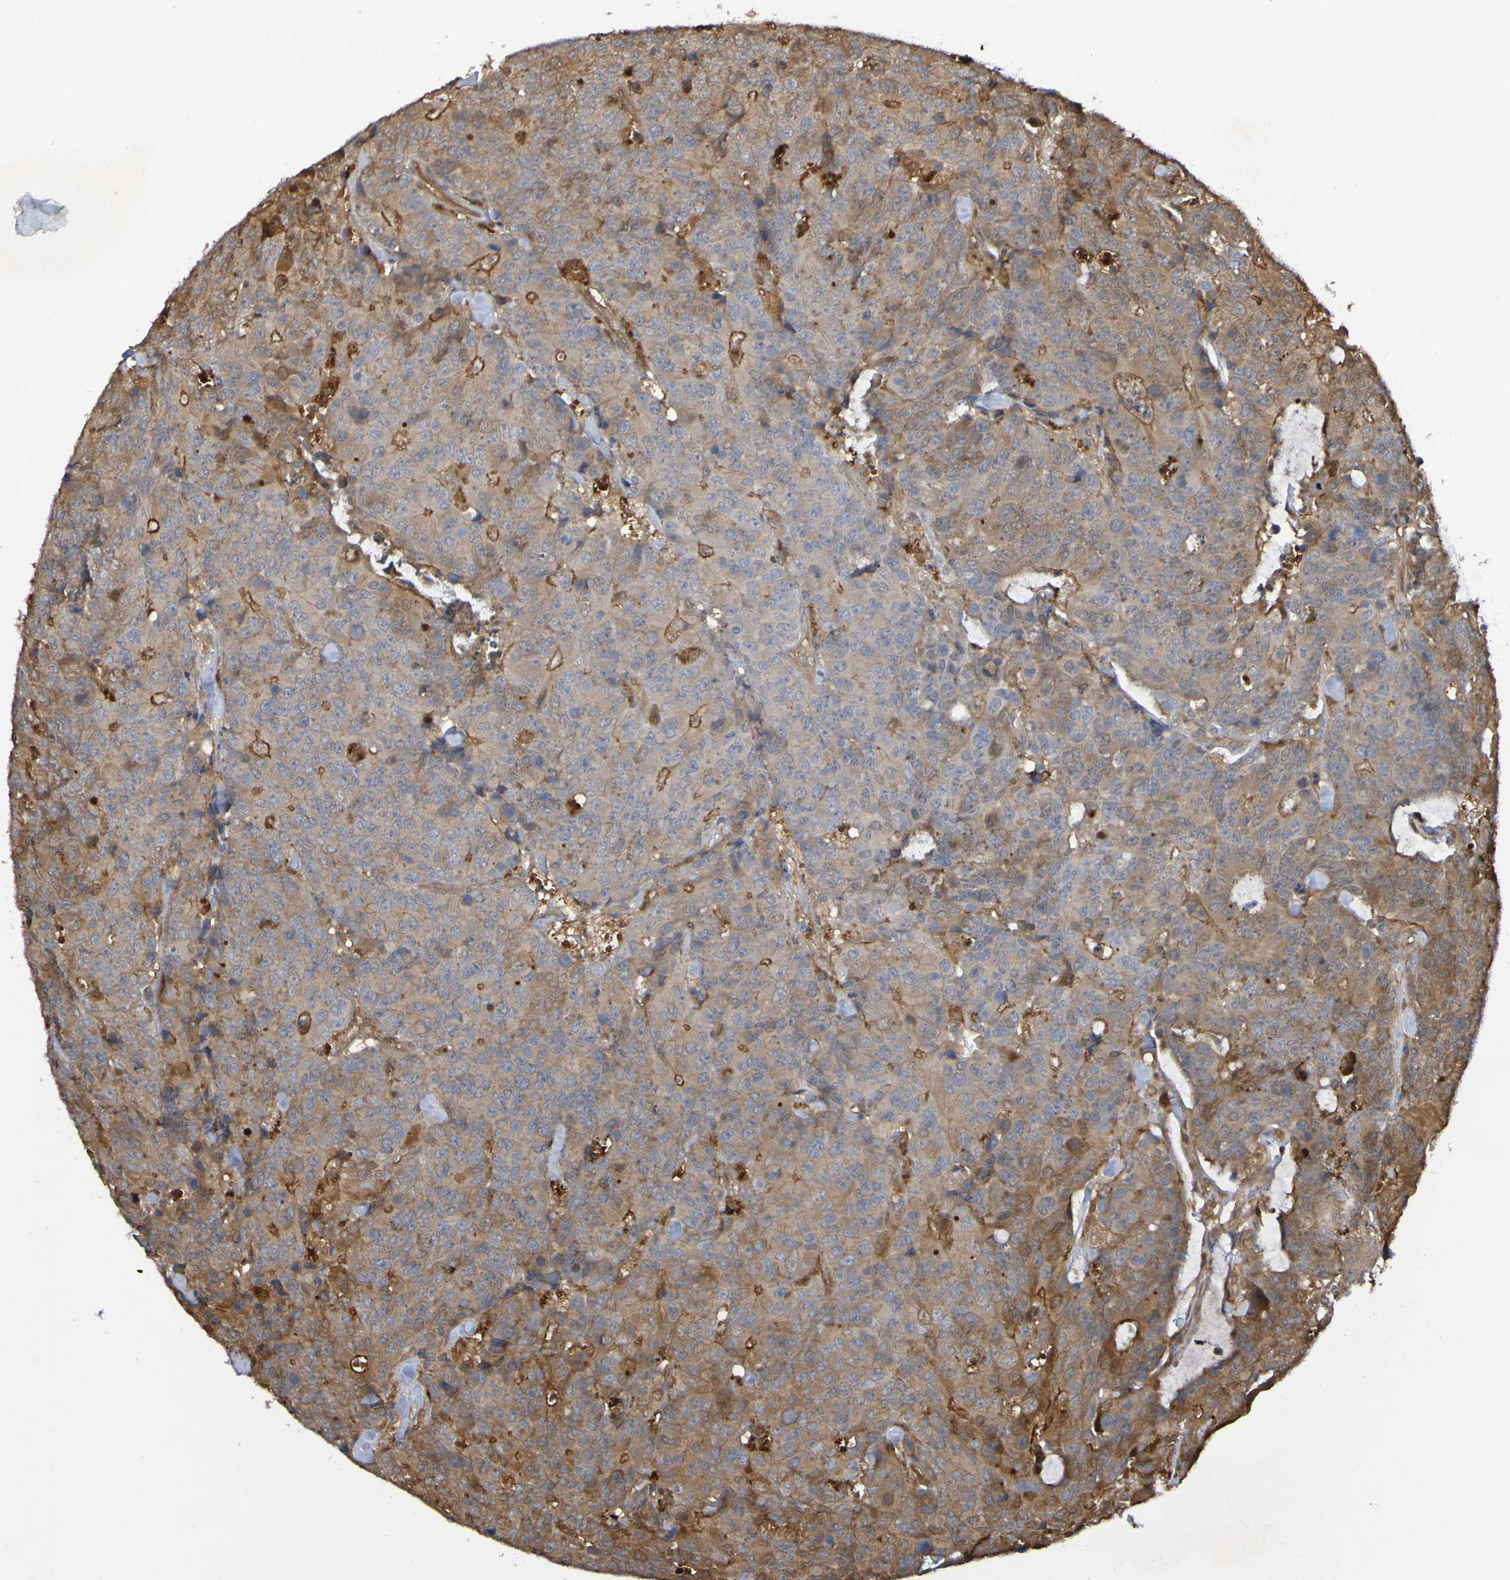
{"staining": {"intensity": "moderate", "quantity": "25%-75%", "location": "cytoplasmic/membranous"}, "tissue": "colorectal cancer", "cell_type": "Tumor cells", "image_type": "cancer", "snomed": [{"axis": "morphology", "description": "Adenocarcinoma, NOS"}, {"axis": "topography", "description": "Colon"}], "caption": "A histopathology image of human colorectal adenocarcinoma stained for a protein demonstrates moderate cytoplasmic/membranous brown staining in tumor cells.", "gene": "SERPINB6", "patient": {"sex": "female", "age": 86}}